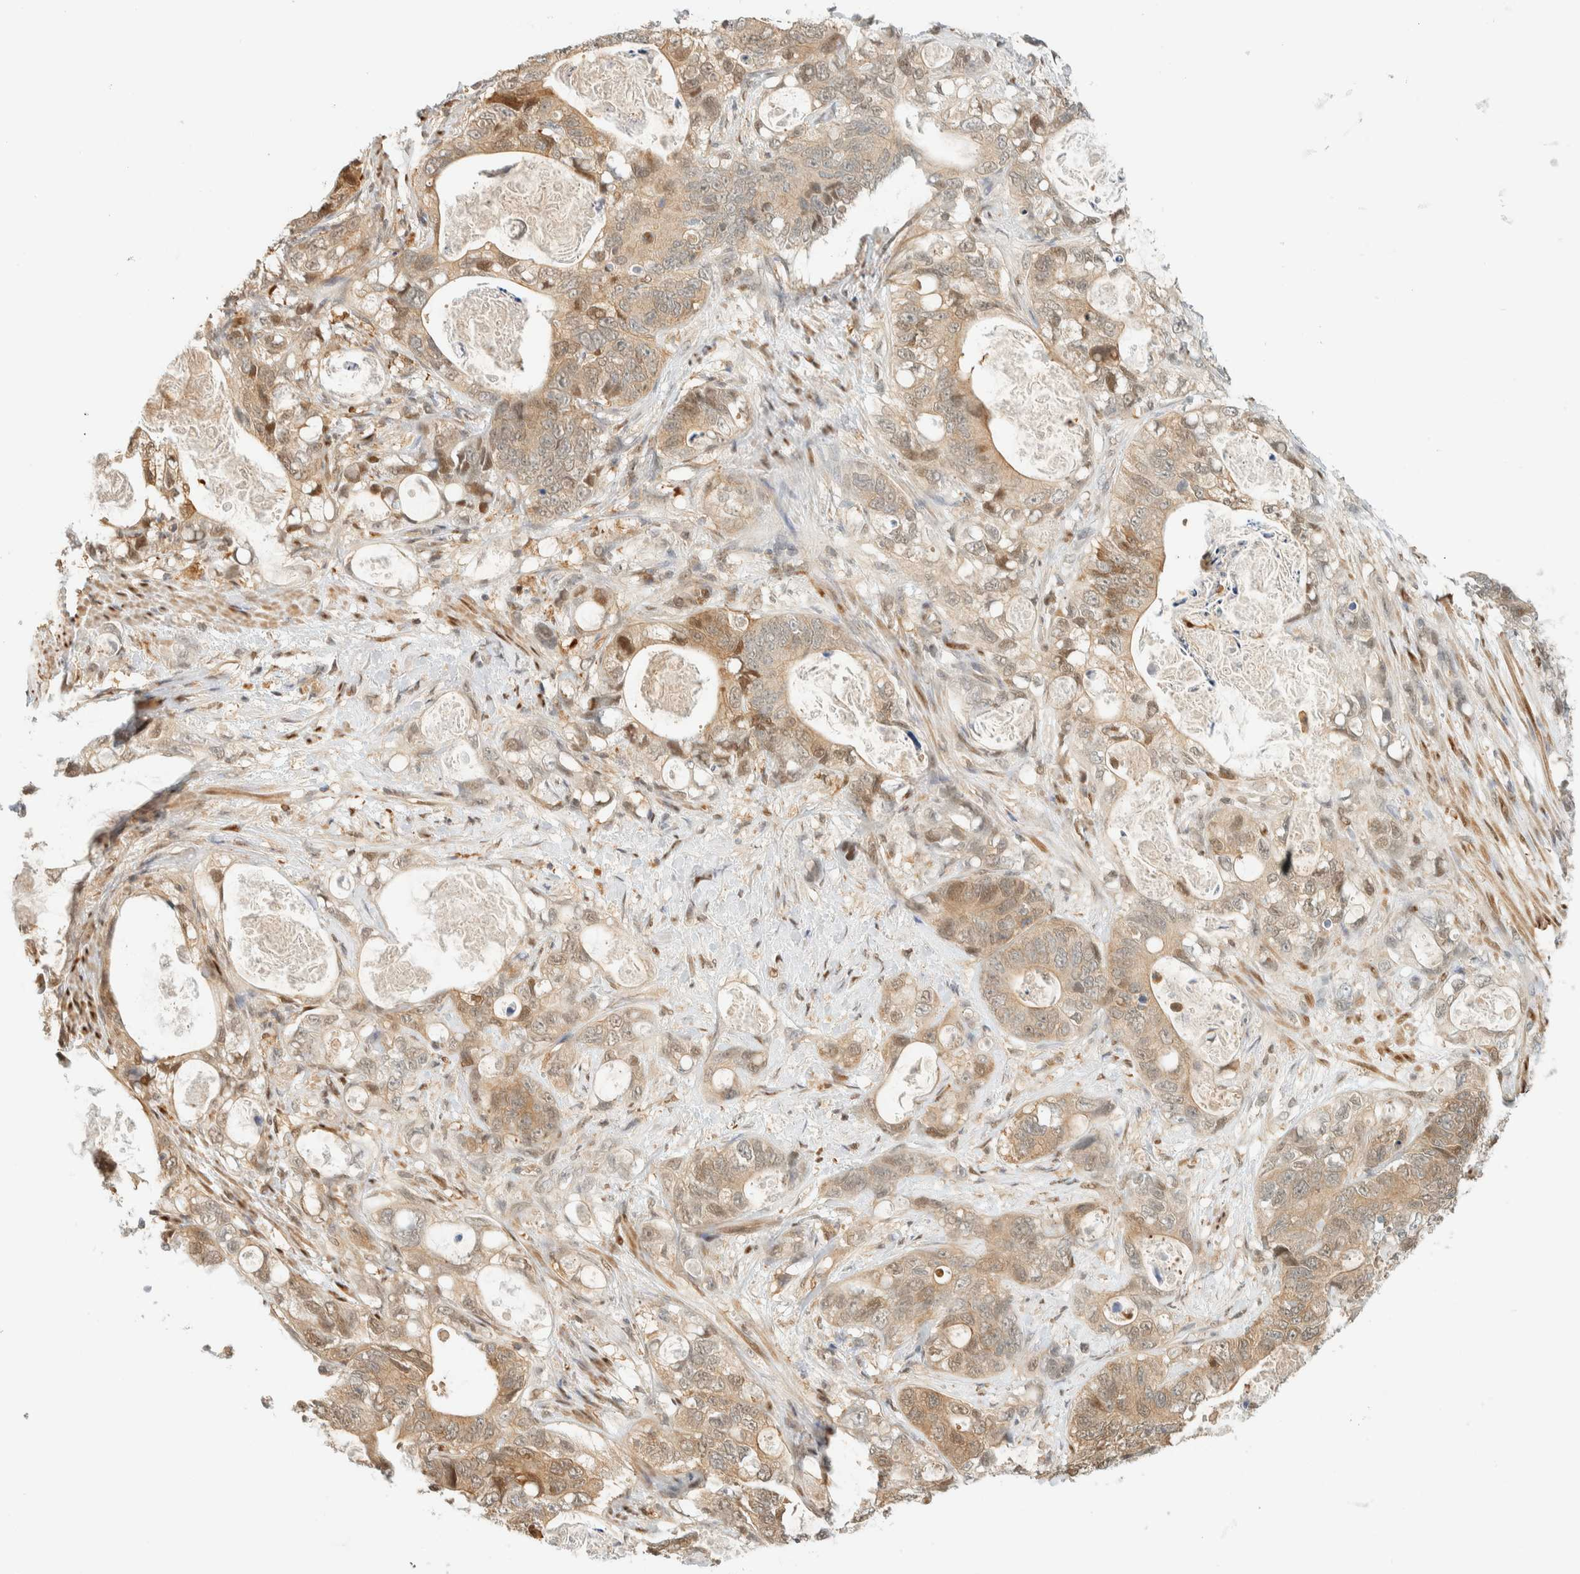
{"staining": {"intensity": "weak", "quantity": ">75%", "location": "cytoplasmic/membranous,nuclear"}, "tissue": "stomach cancer", "cell_type": "Tumor cells", "image_type": "cancer", "snomed": [{"axis": "morphology", "description": "Normal tissue, NOS"}, {"axis": "morphology", "description": "Adenocarcinoma, NOS"}, {"axis": "topography", "description": "Stomach"}], "caption": "The image demonstrates a brown stain indicating the presence of a protein in the cytoplasmic/membranous and nuclear of tumor cells in stomach cancer (adenocarcinoma).", "gene": "ZBTB37", "patient": {"sex": "female", "age": 89}}